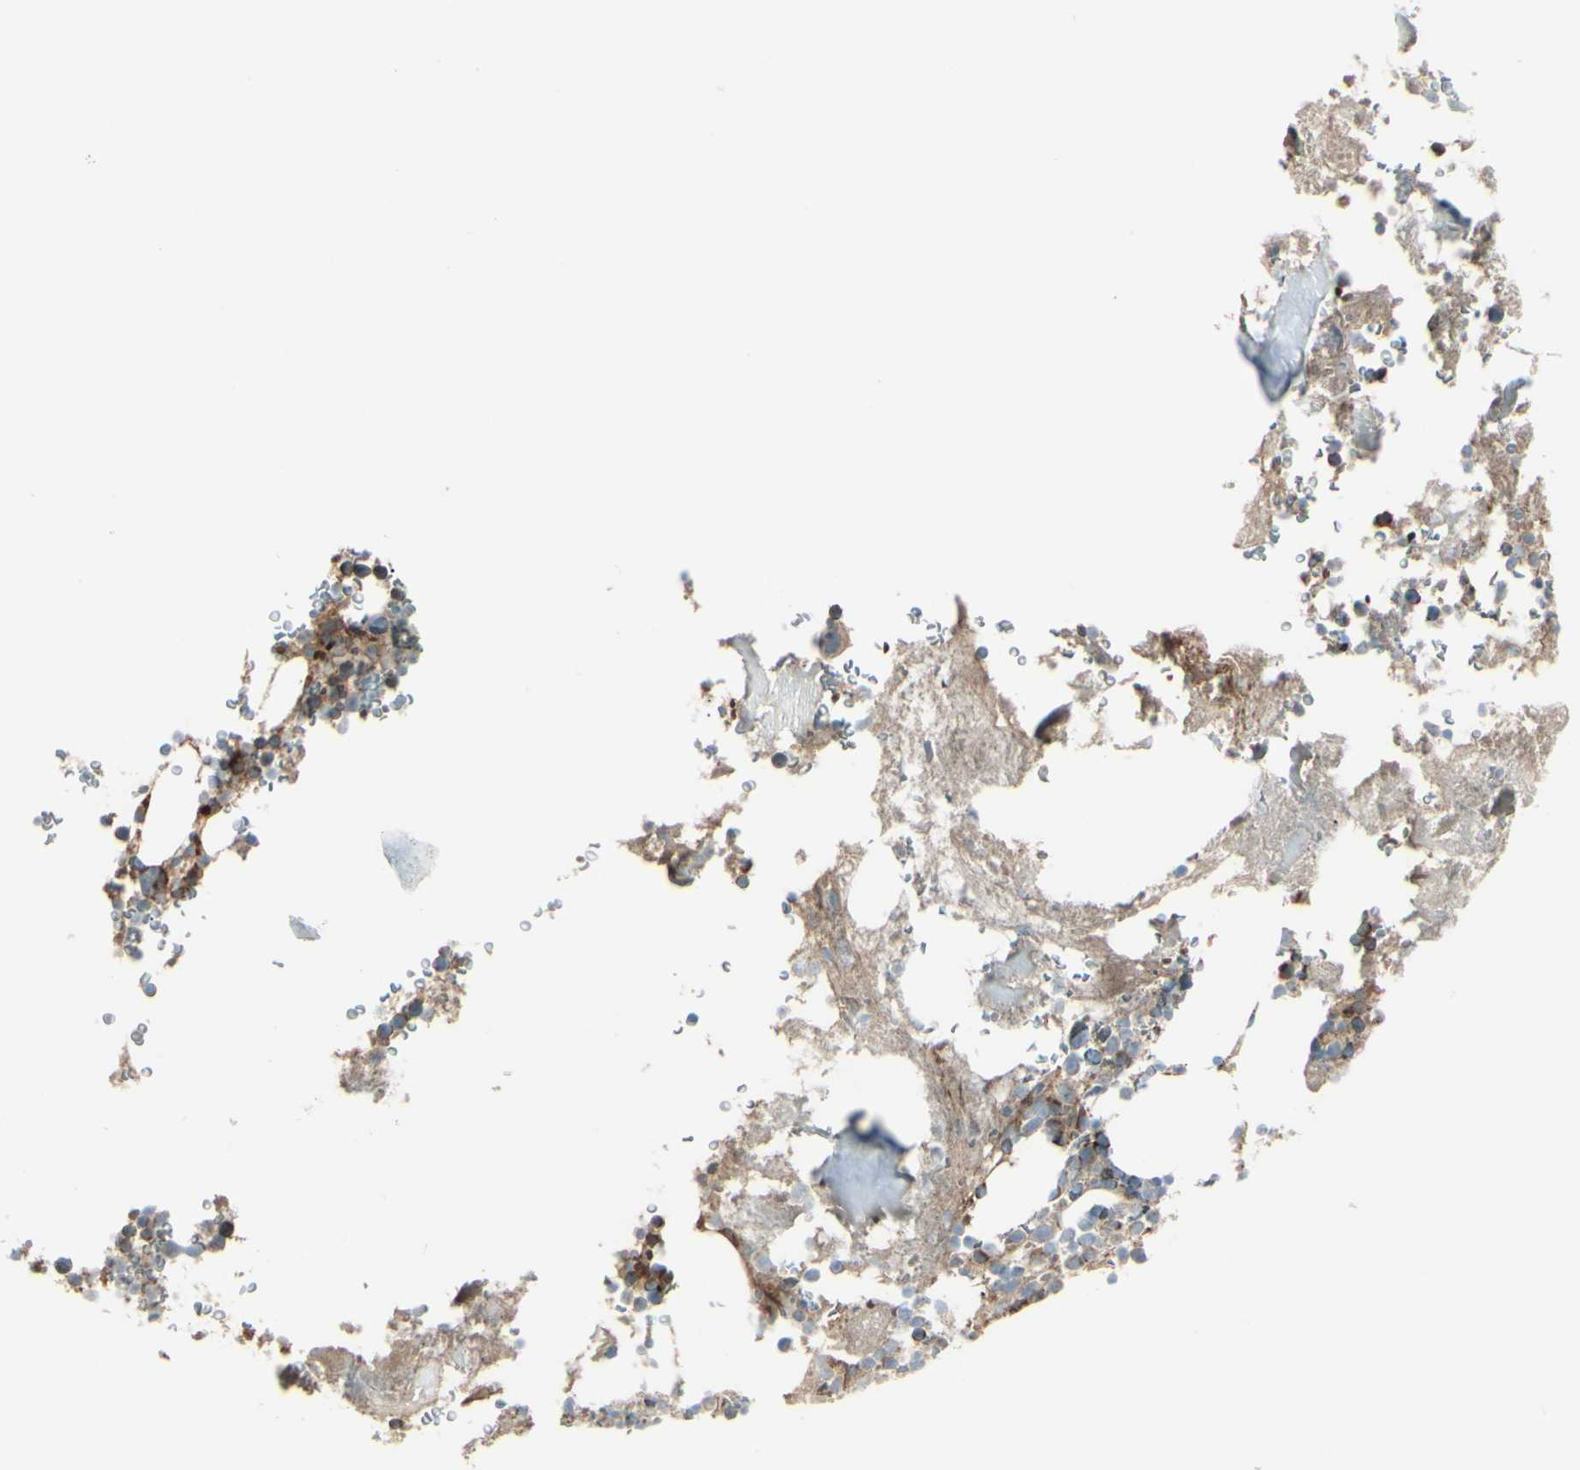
{"staining": {"intensity": "weak", "quantity": "25%-75%", "location": "cytoplasmic/membranous"}, "tissue": "bone marrow", "cell_type": "Hematopoietic cells", "image_type": "normal", "snomed": [{"axis": "morphology", "description": "Normal tissue, NOS"}, {"axis": "topography", "description": "Bone marrow"}], "caption": "Immunohistochemistry image of benign bone marrow: human bone marrow stained using immunohistochemistry exhibits low levels of weak protein expression localized specifically in the cytoplasmic/membranous of hematopoietic cells, appearing as a cytoplasmic/membranous brown color.", "gene": "PCDHGA10", "patient": {"sex": "male"}}